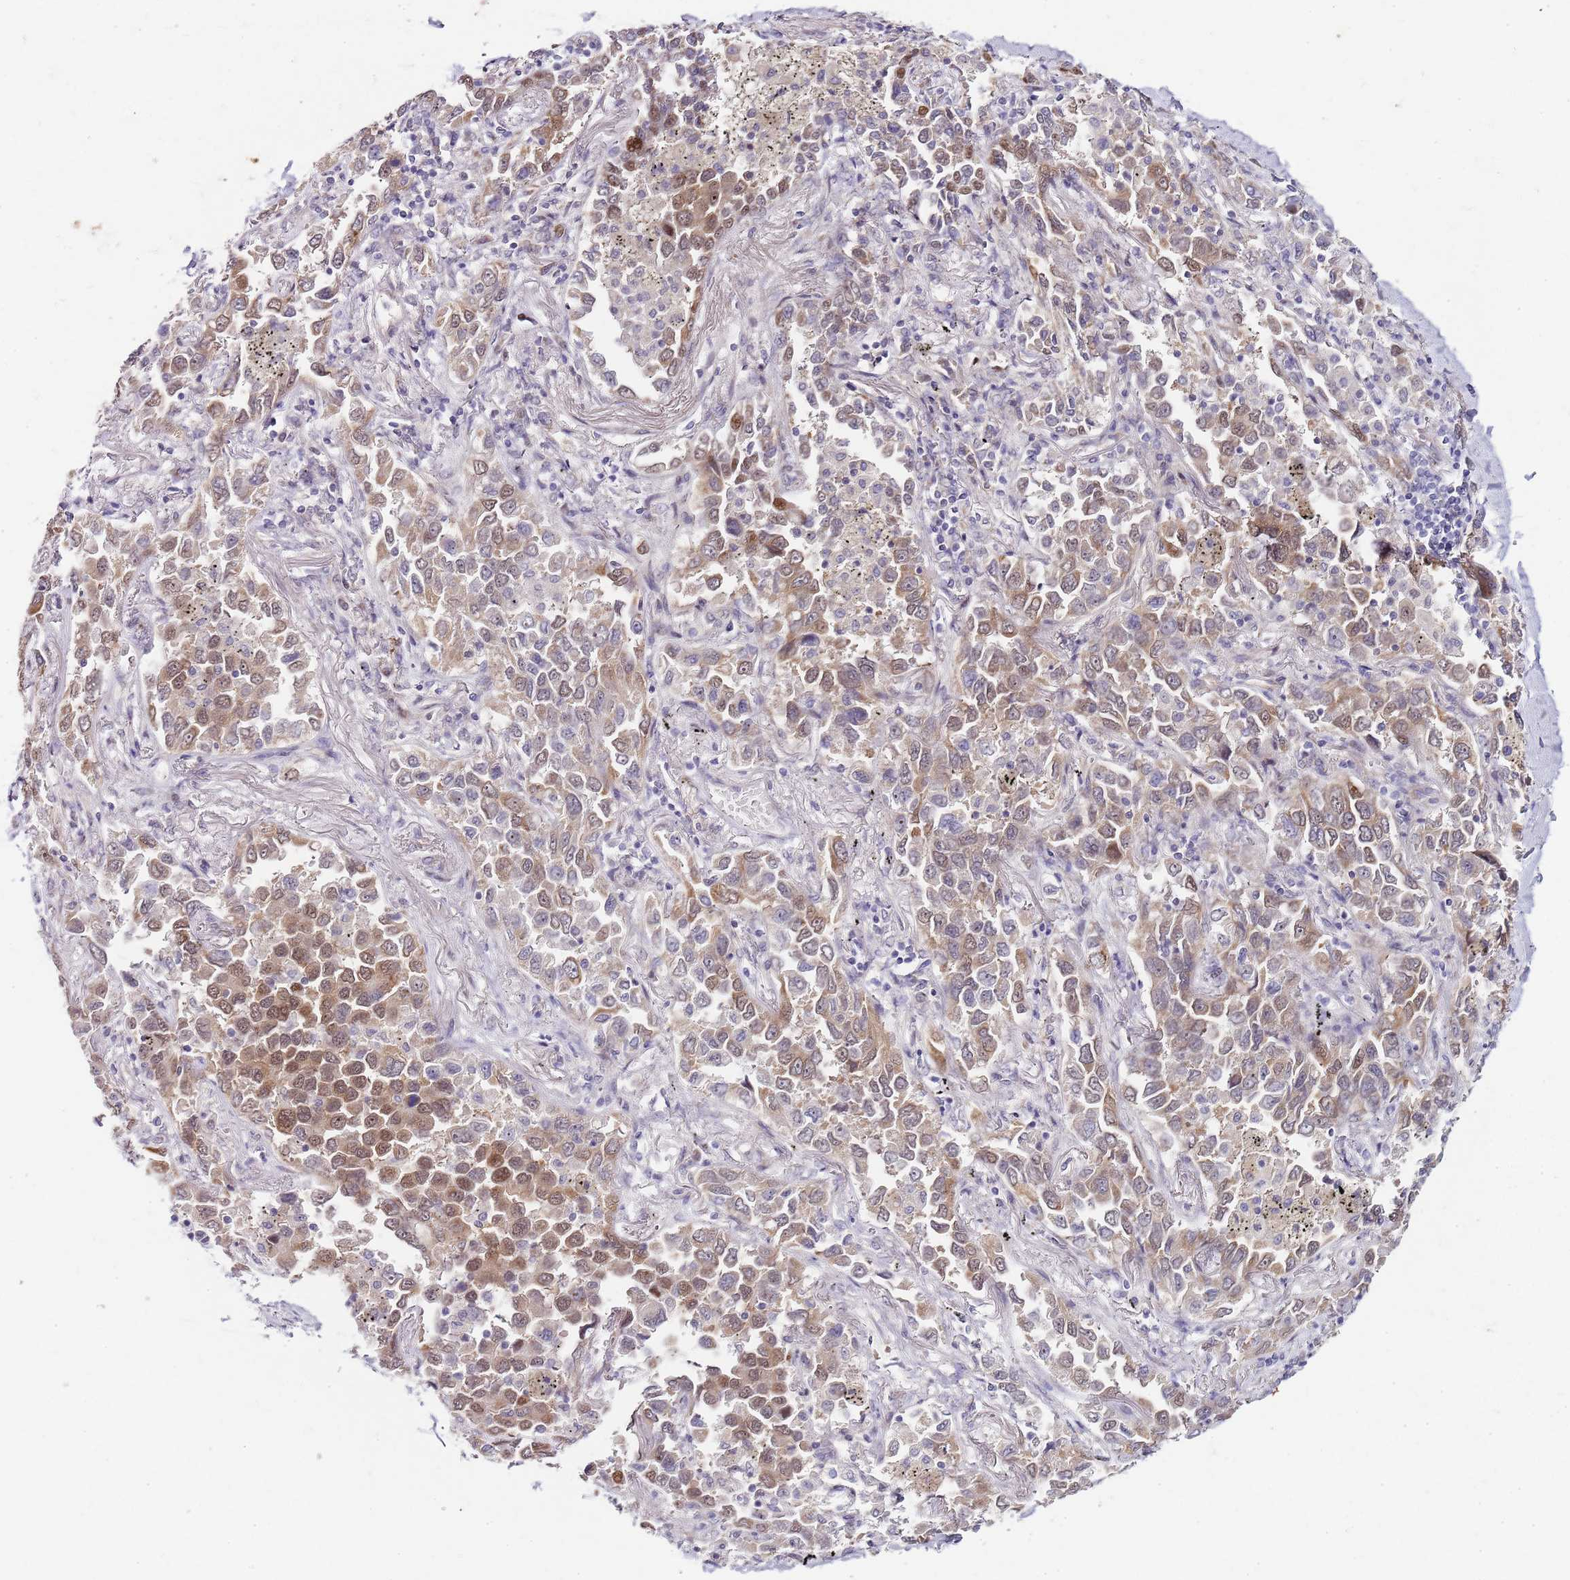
{"staining": {"intensity": "moderate", "quantity": "25%-75%", "location": "cytoplasmic/membranous,nuclear"}, "tissue": "lung cancer", "cell_type": "Tumor cells", "image_type": "cancer", "snomed": [{"axis": "morphology", "description": "Adenocarcinoma, NOS"}, {"axis": "topography", "description": "Lung"}], "caption": "Protein staining by IHC displays moderate cytoplasmic/membranous and nuclear expression in approximately 25%-75% of tumor cells in lung cancer (adenocarcinoma).", "gene": "TBC1D9", "patient": {"sex": "male", "age": 67}}